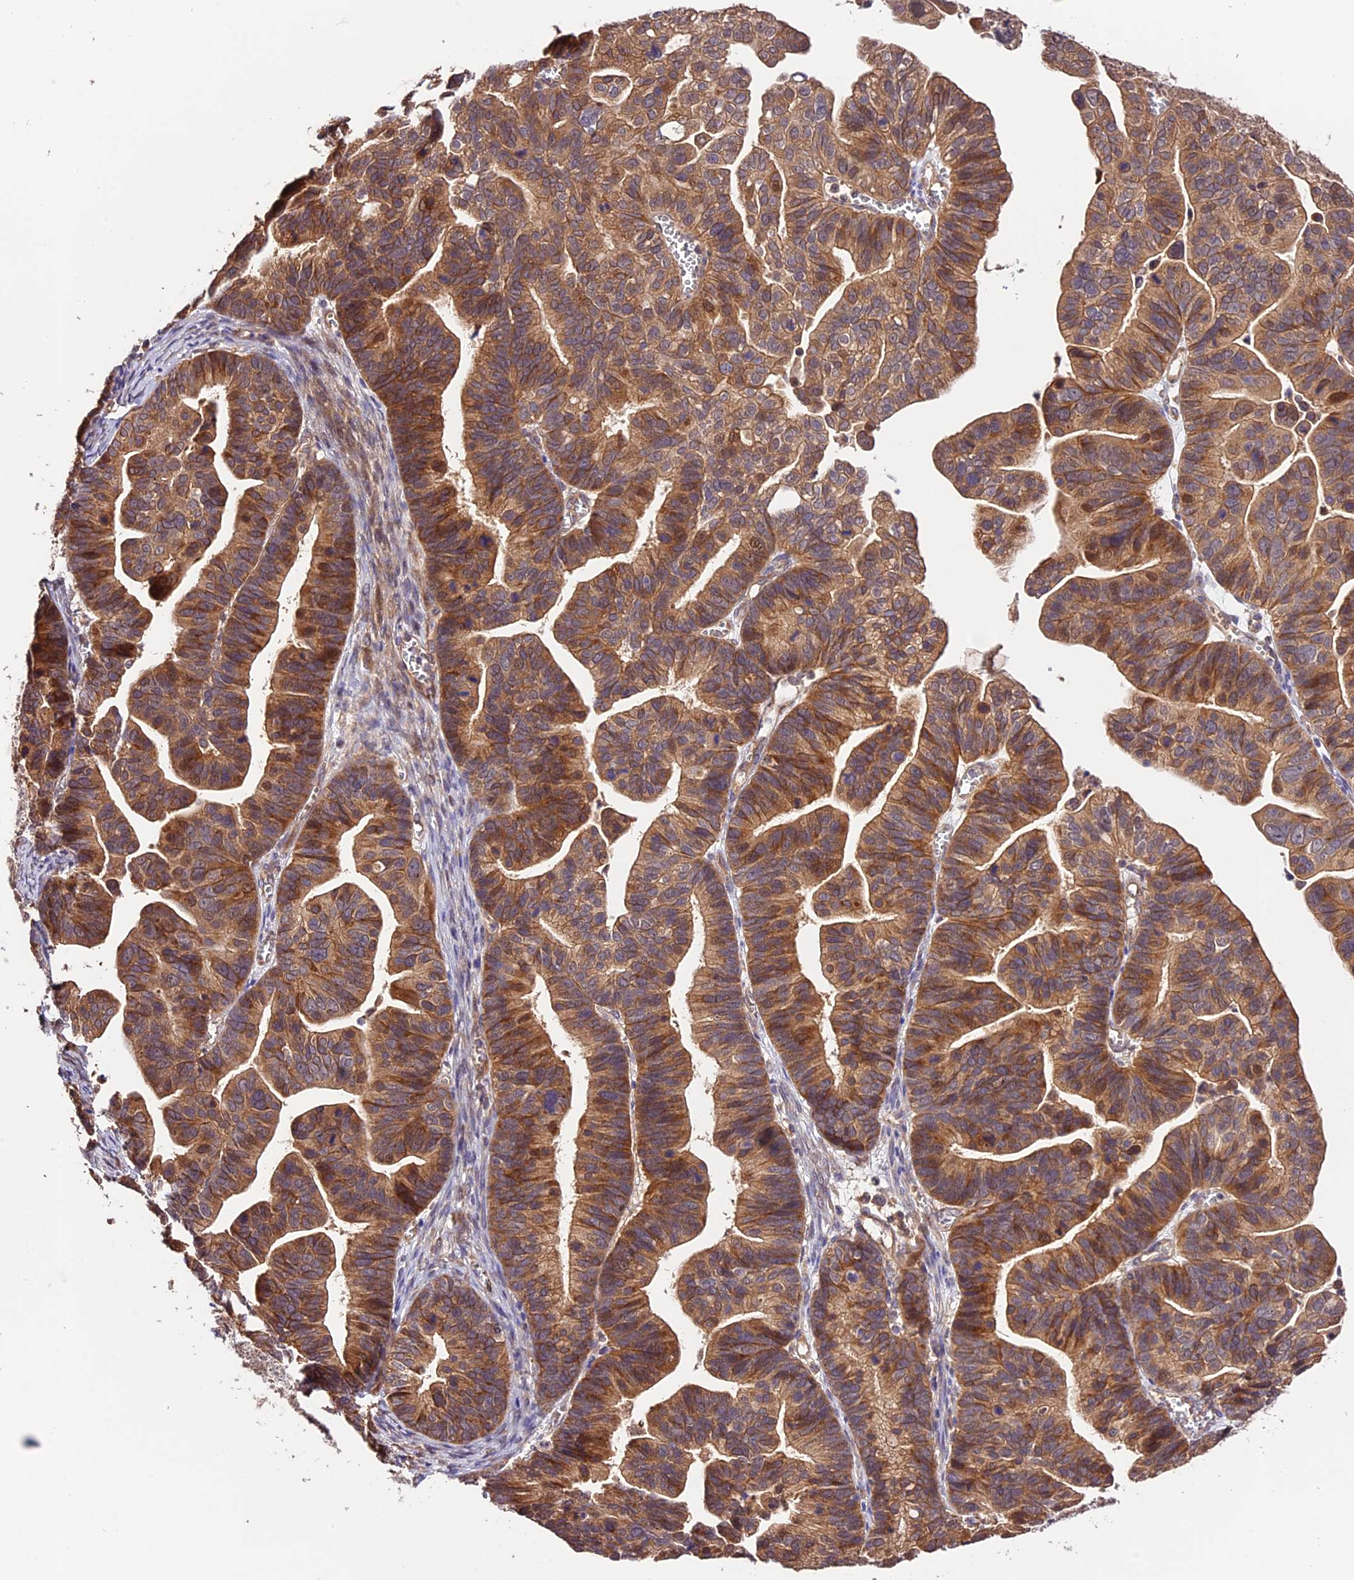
{"staining": {"intensity": "moderate", "quantity": ">75%", "location": "cytoplasmic/membranous"}, "tissue": "ovarian cancer", "cell_type": "Tumor cells", "image_type": "cancer", "snomed": [{"axis": "morphology", "description": "Cystadenocarcinoma, serous, NOS"}, {"axis": "topography", "description": "Ovary"}], "caption": "Immunohistochemical staining of ovarian cancer (serous cystadenocarcinoma) reveals medium levels of moderate cytoplasmic/membranous expression in about >75% of tumor cells. The staining was performed using DAB (3,3'-diaminobenzidine), with brown indicating positive protein expression. Nuclei are stained blue with hematoxylin.", "gene": "CES3", "patient": {"sex": "female", "age": 56}}